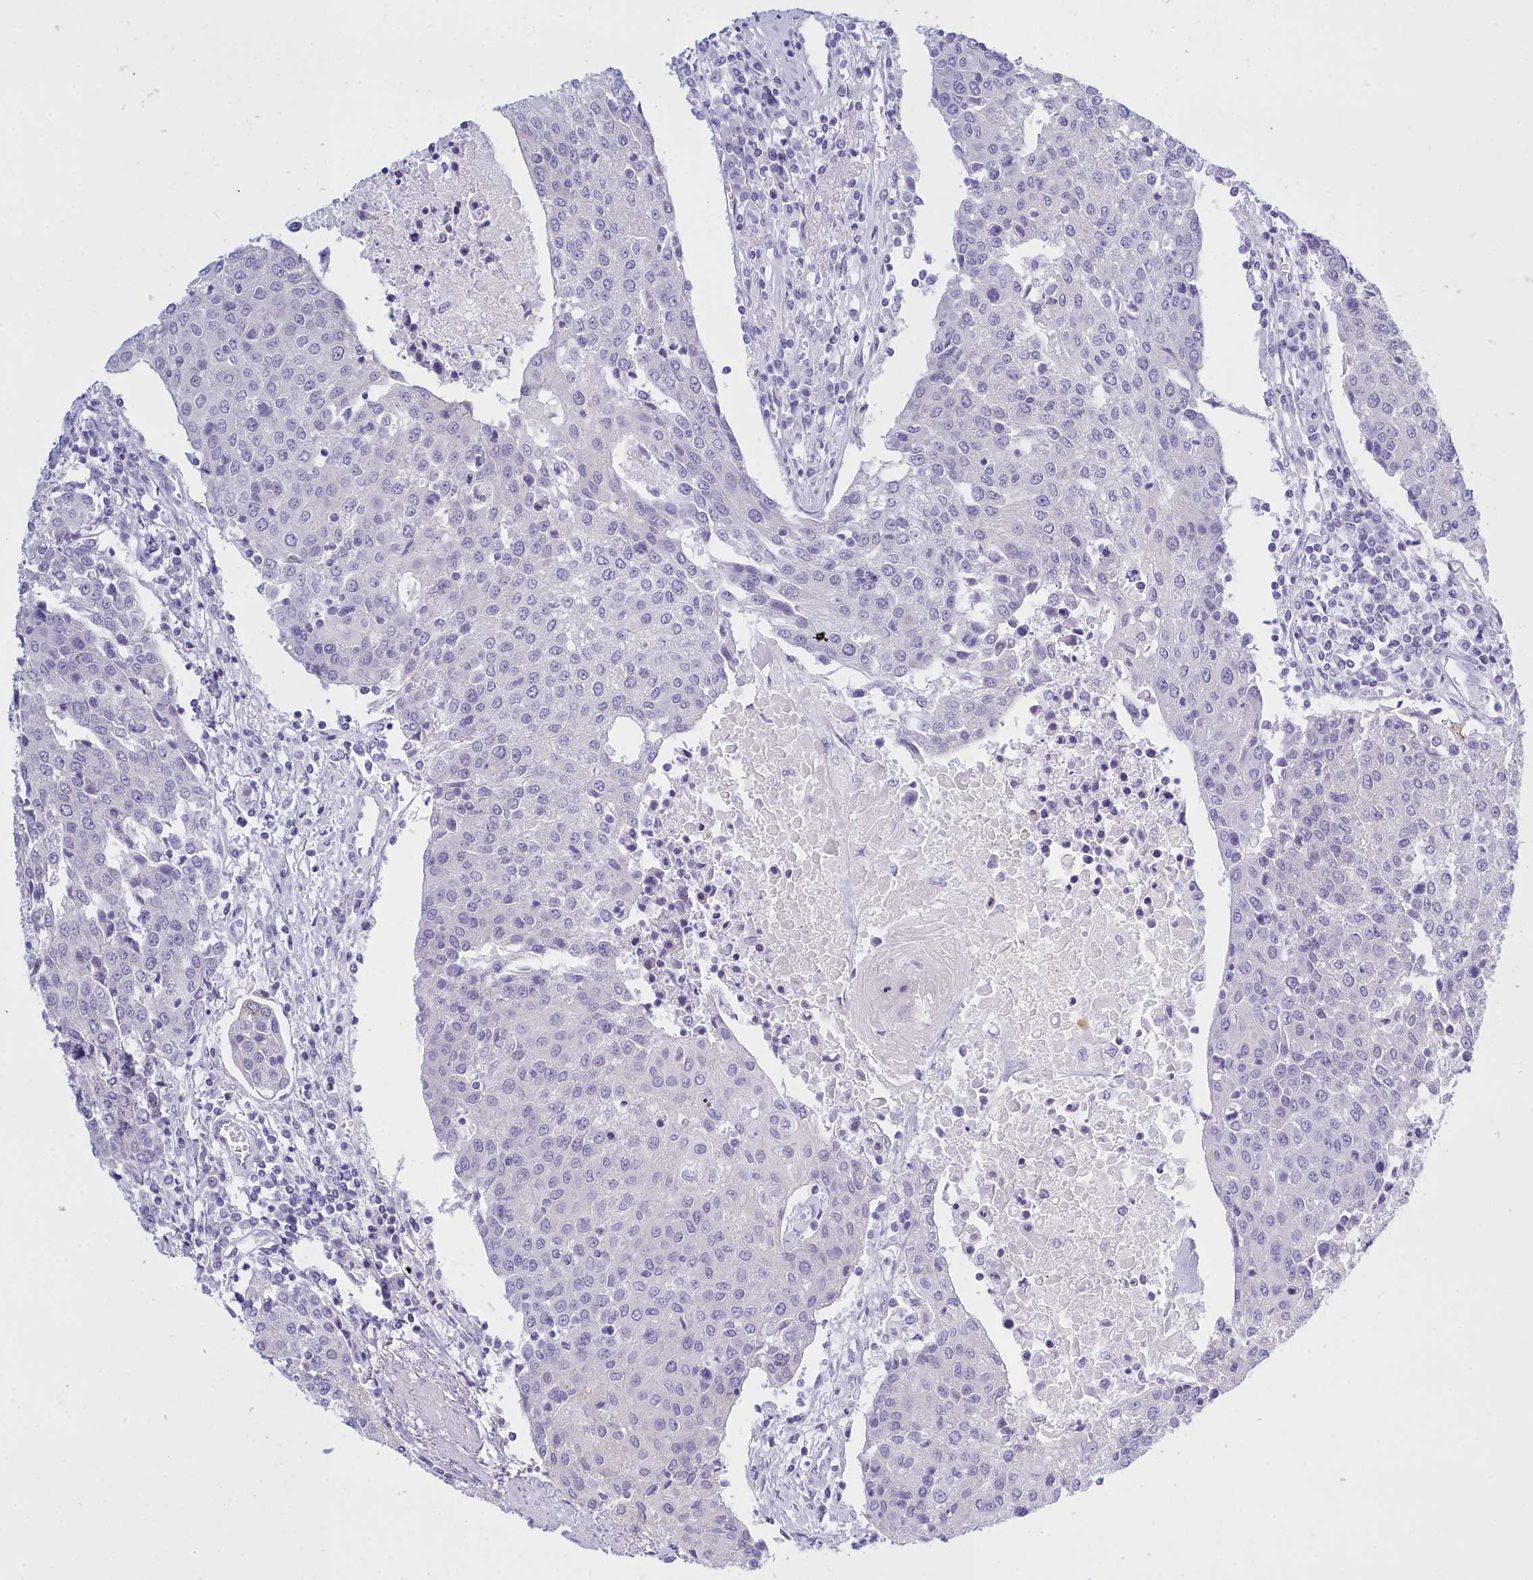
{"staining": {"intensity": "negative", "quantity": "none", "location": "none"}, "tissue": "urothelial cancer", "cell_type": "Tumor cells", "image_type": "cancer", "snomed": [{"axis": "morphology", "description": "Urothelial carcinoma, High grade"}, {"axis": "topography", "description": "Urinary bladder"}], "caption": "The micrograph shows no staining of tumor cells in urothelial cancer. (DAB immunohistochemistry with hematoxylin counter stain).", "gene": "TMEM97", "patient": {"sex": "female", "age": 85}}